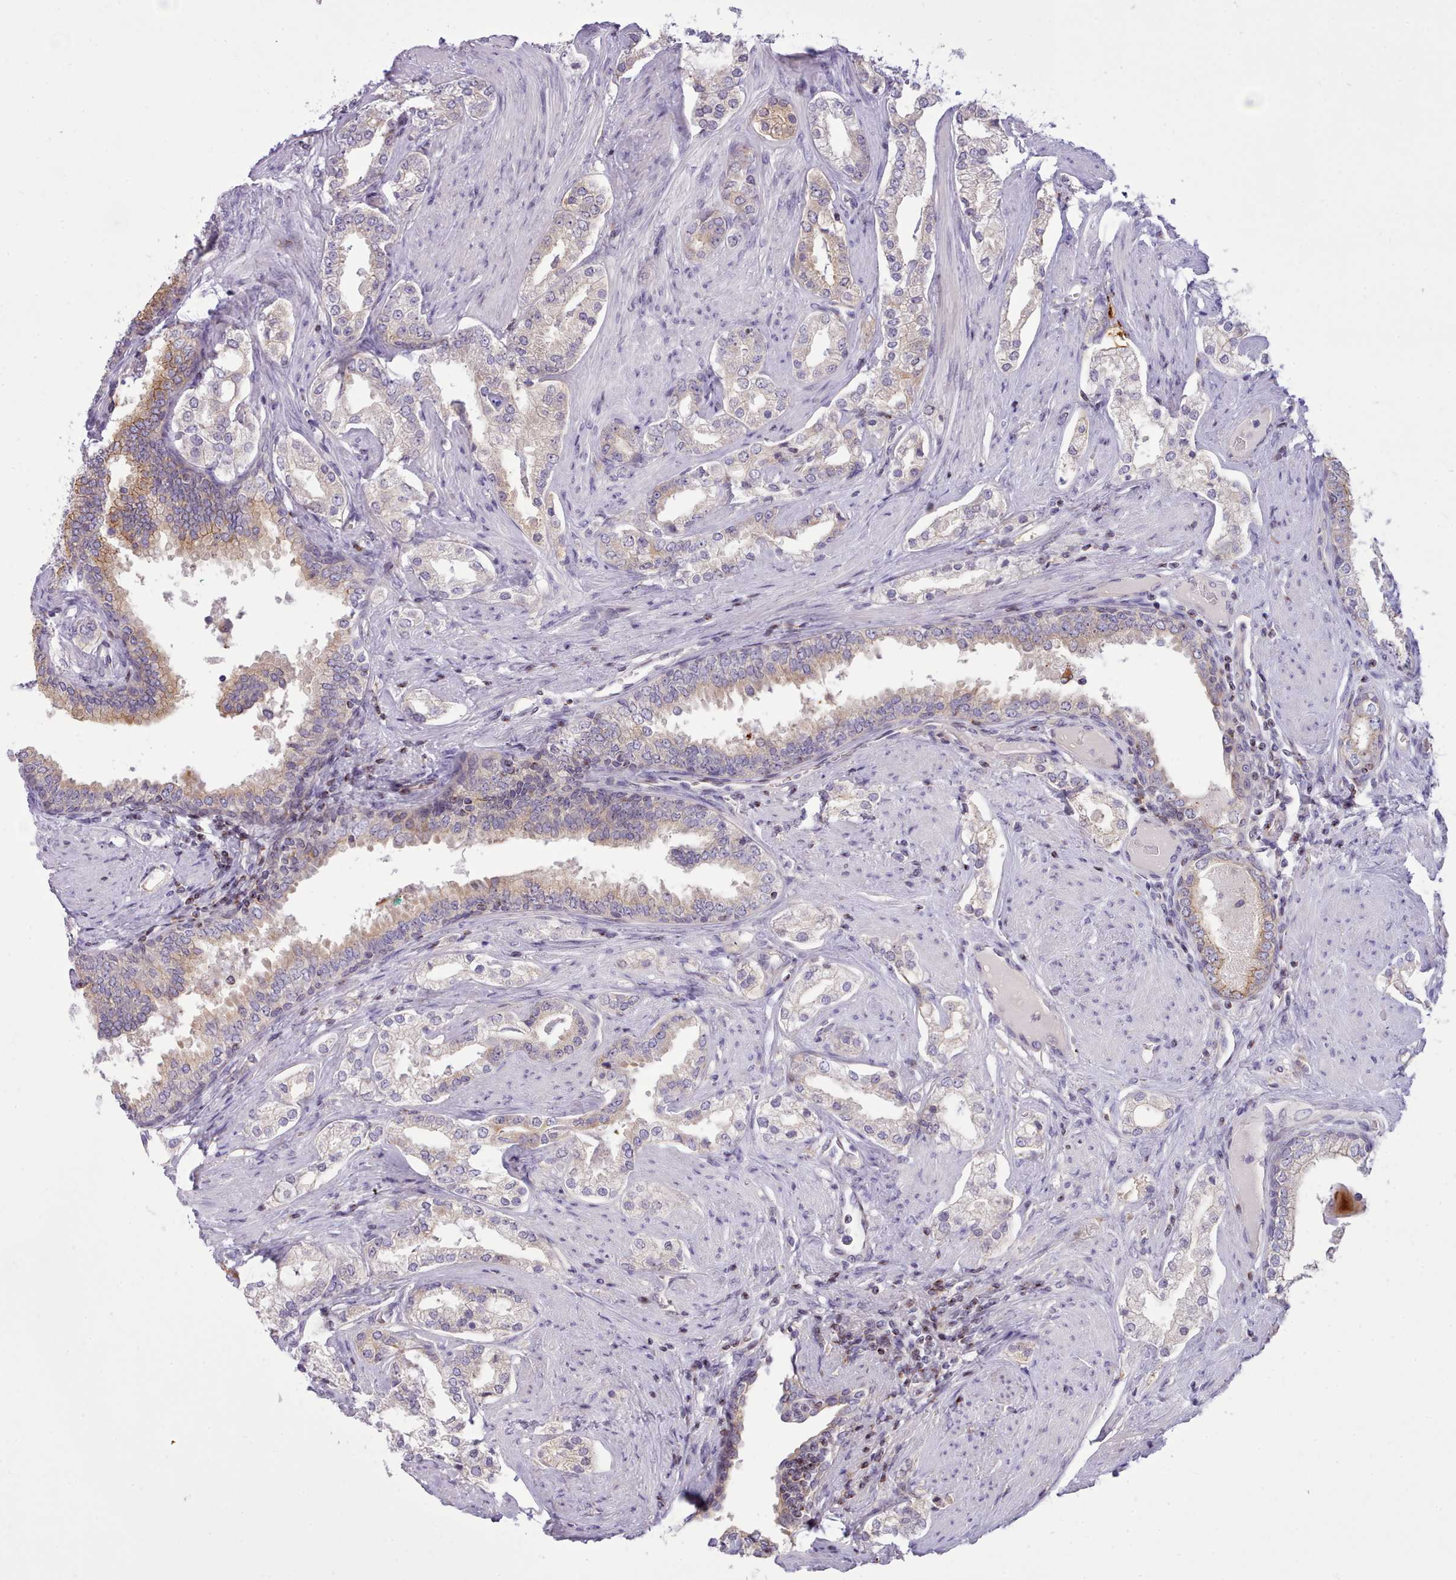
{"staining": {"intensity": "moderate", "quantity": "25%-75%", "location": "cytoplasmic/membranous"}, "tissue": "prostate cancer", "cell_type": "Tumor cells", "image_type": "cancer", "snomed": [{"axis": "morphology", "description": "Adenocarcinoma, High grade"}, {"axis": "topography", "description": "Prostate"}], "caption": "Immunohistochemical staining of prostate cancer exhibits moderate cytoplasmic/membranous protein positivity in approximately 25%-75% of tumor cells.", "gene": "CYP2A13", "patient": {"sex": "male", "age": 71}}